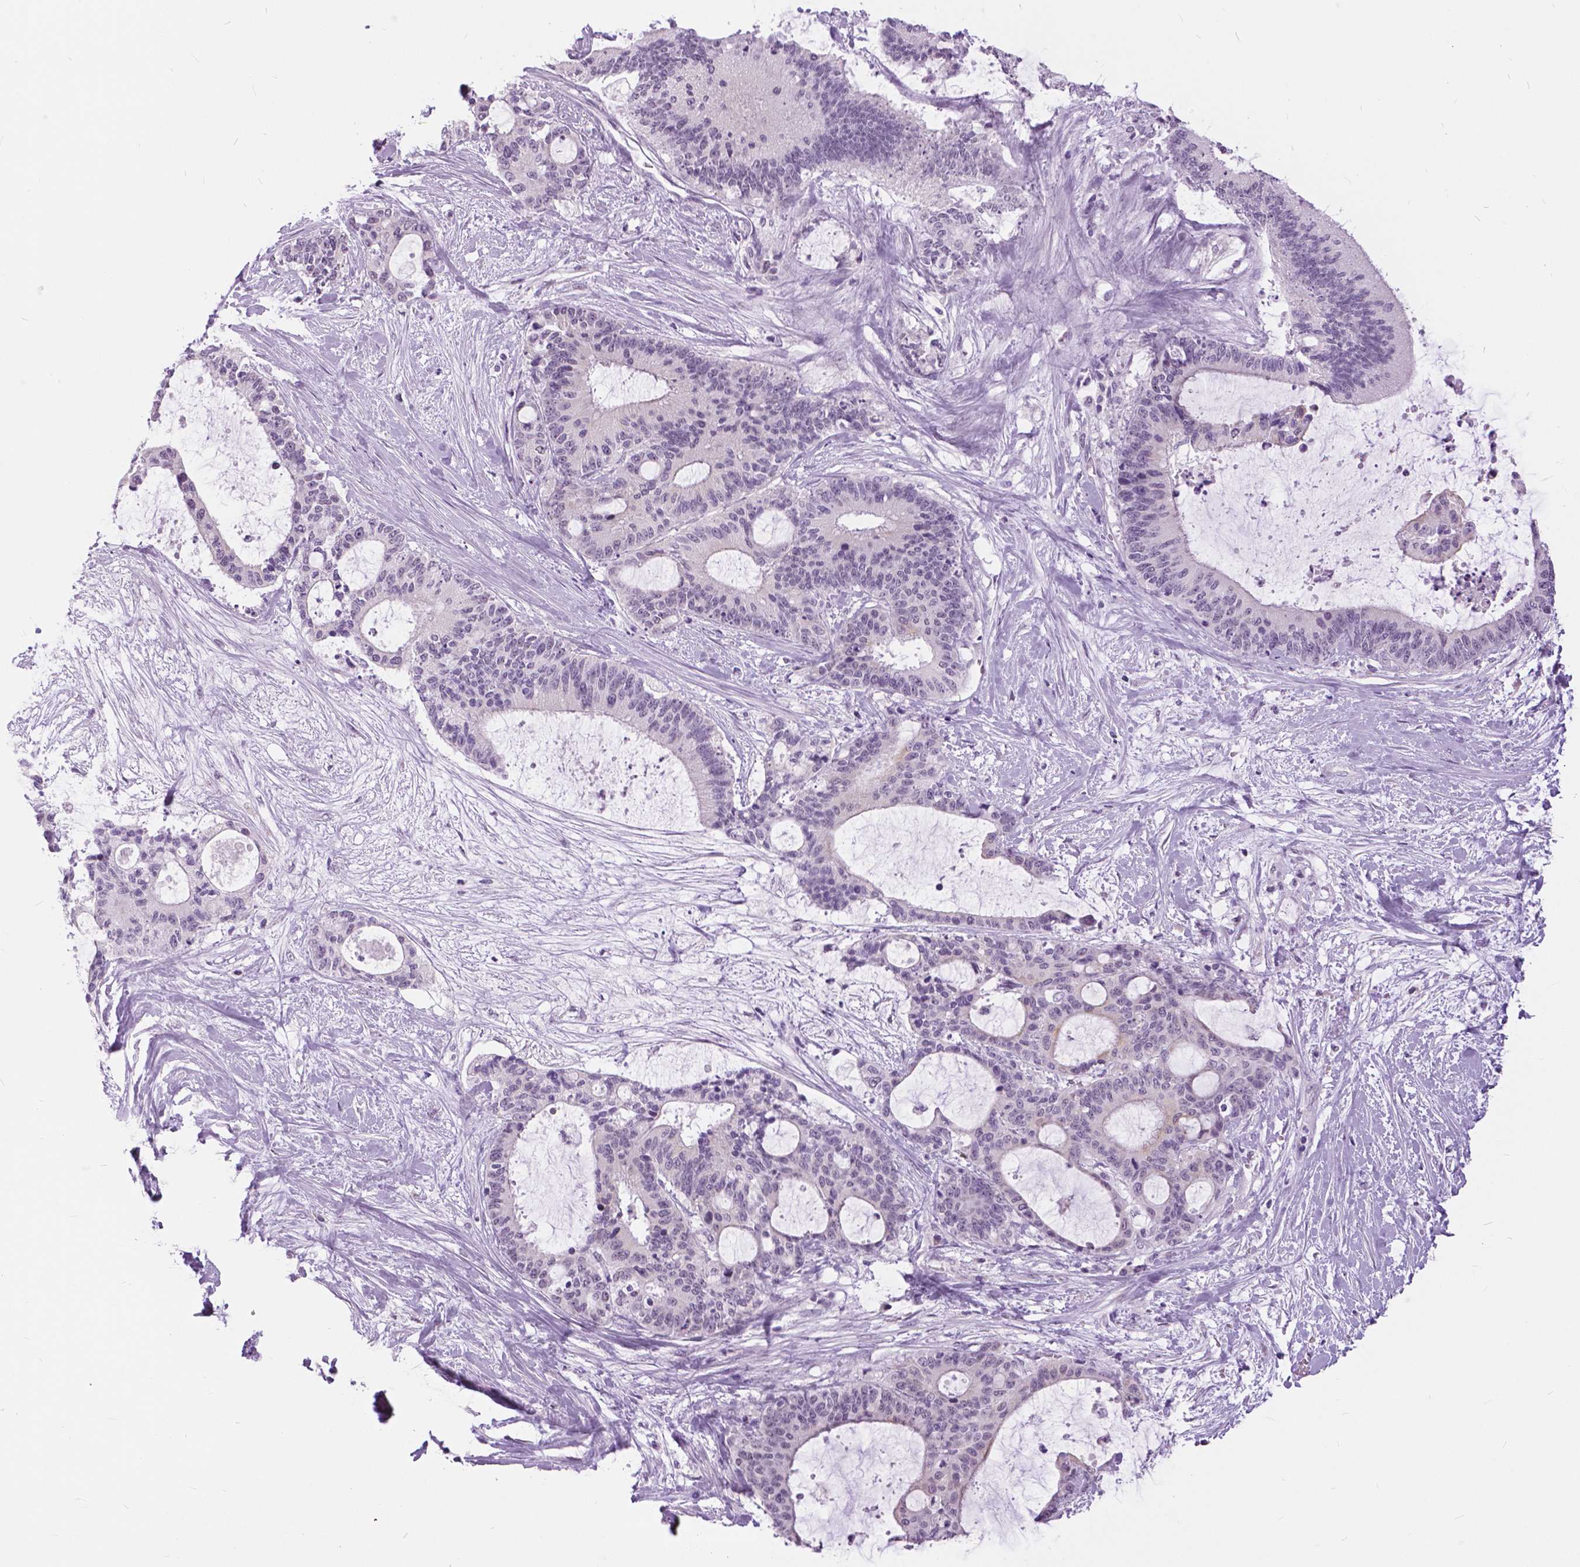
{"staining": {"intensity": "negative", "quantity": "none", "location": "none"}, "tissue": "liver cancer", "cell_type": "Tumor cells", "image_type": "cancer", "snomed": [{"axis": "morphology", "description": "Cholangiocarcinoma"}, {"axis": "topography", "description": "Liver"}], "caption": "Liver cholangiocarcinoma was stained to show a protein in brown. There is no significant staining in tumor cells. (Immunohistochemistry, brightfield microscopy, high magnification).", "gene": "MYOM1", "patient": {"sex": "female", "age": 73}}